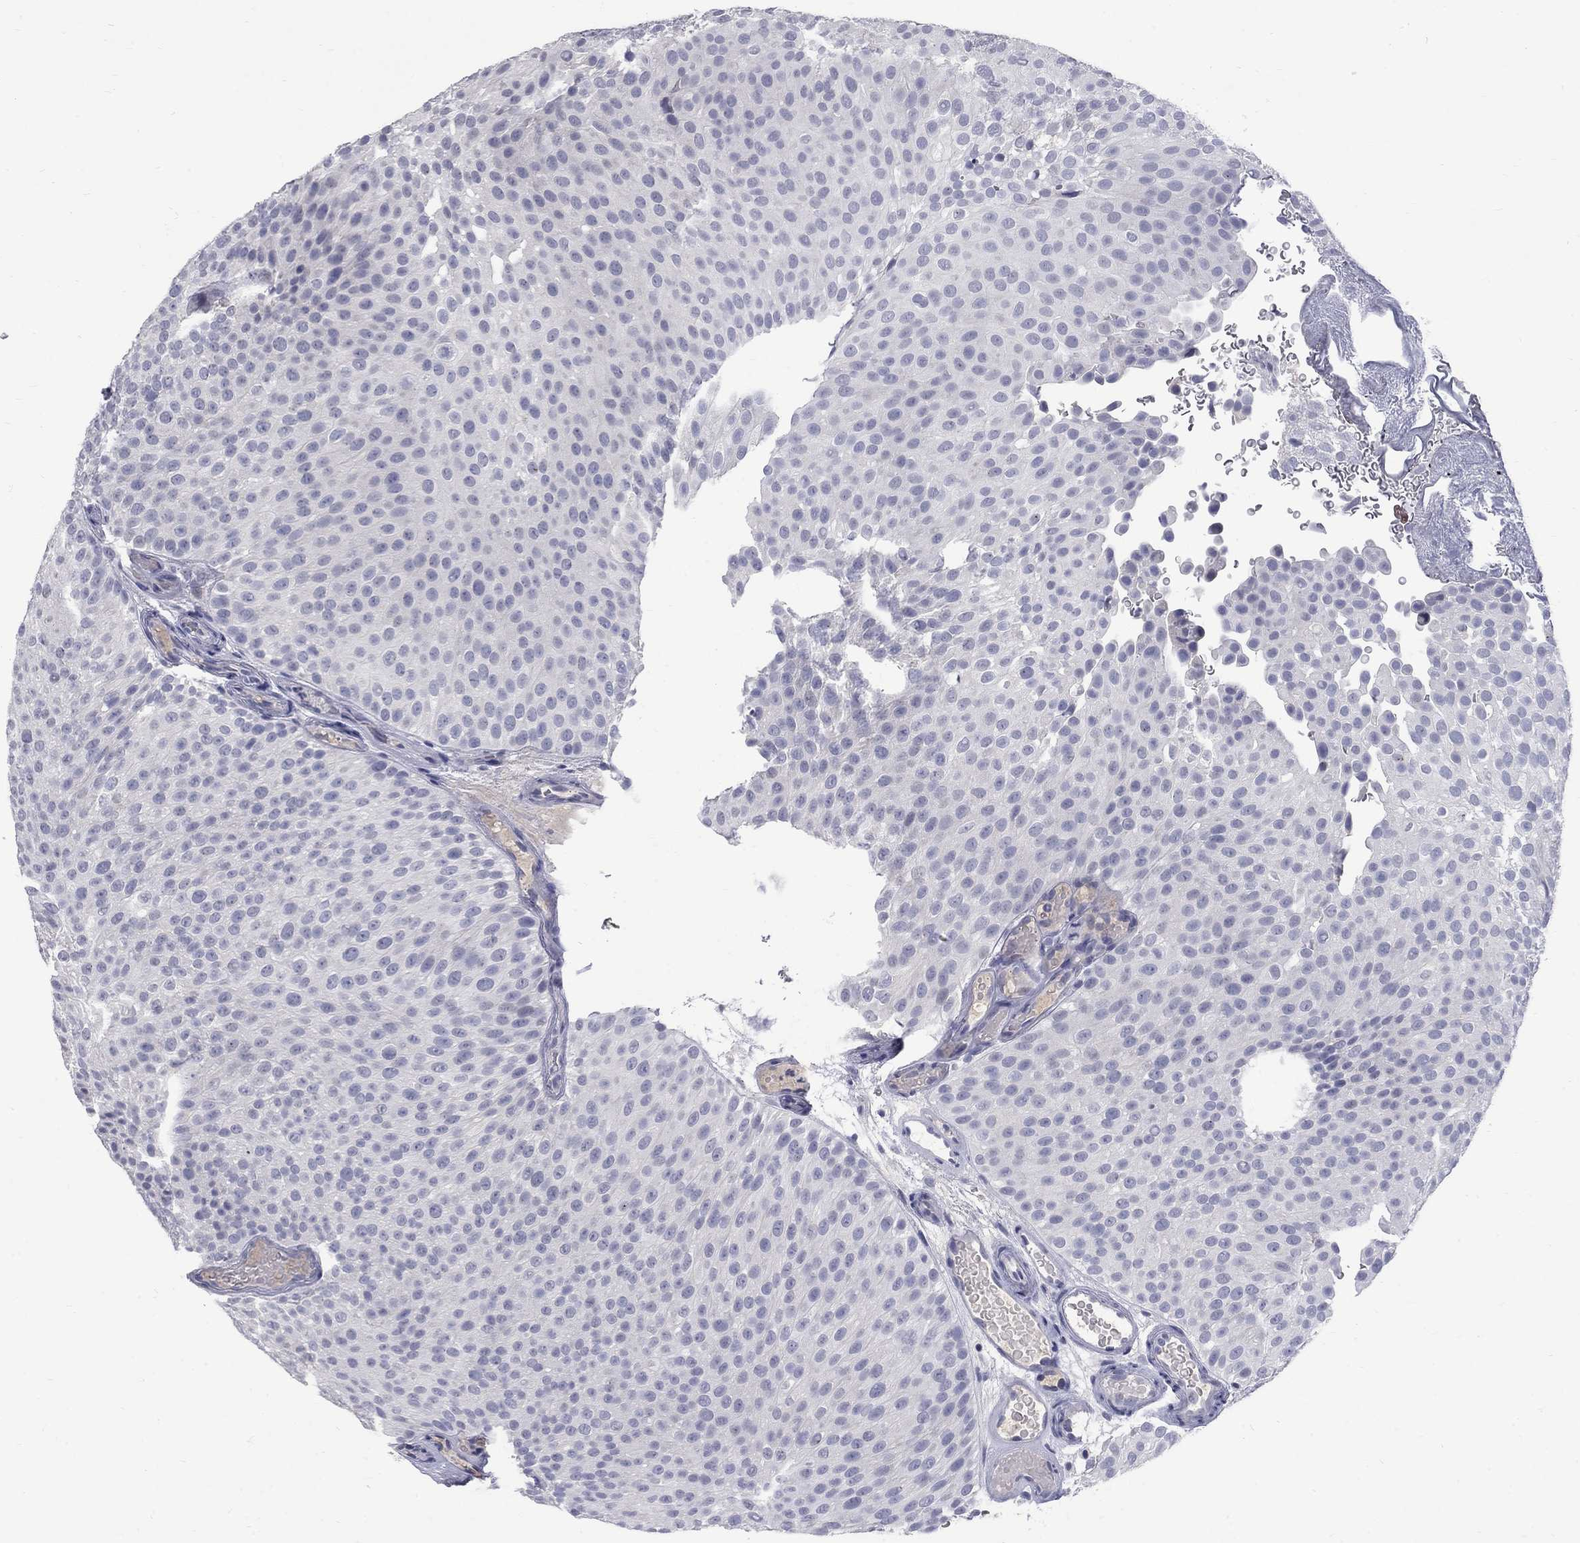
{"staining": {"intensity": "negative", "quantity": "none", "location": "none"}, "tissue": "urothelial cancer", "cell_type": "Tumor cells", "image_type": "cancer", "snomed": [{"axis": "morphology", "description": "Urothelial carcinoma, Low grade"}, {"axis": "topography", "description": "Urinary bladder"}], "caption": "Immunohistochemical staining of human urothelial carcinoma (low-grade) demonstrates no significant expression in tumor cells.", "gene": "CTNND2", "patient": {"sex": "male", "age": 78}}